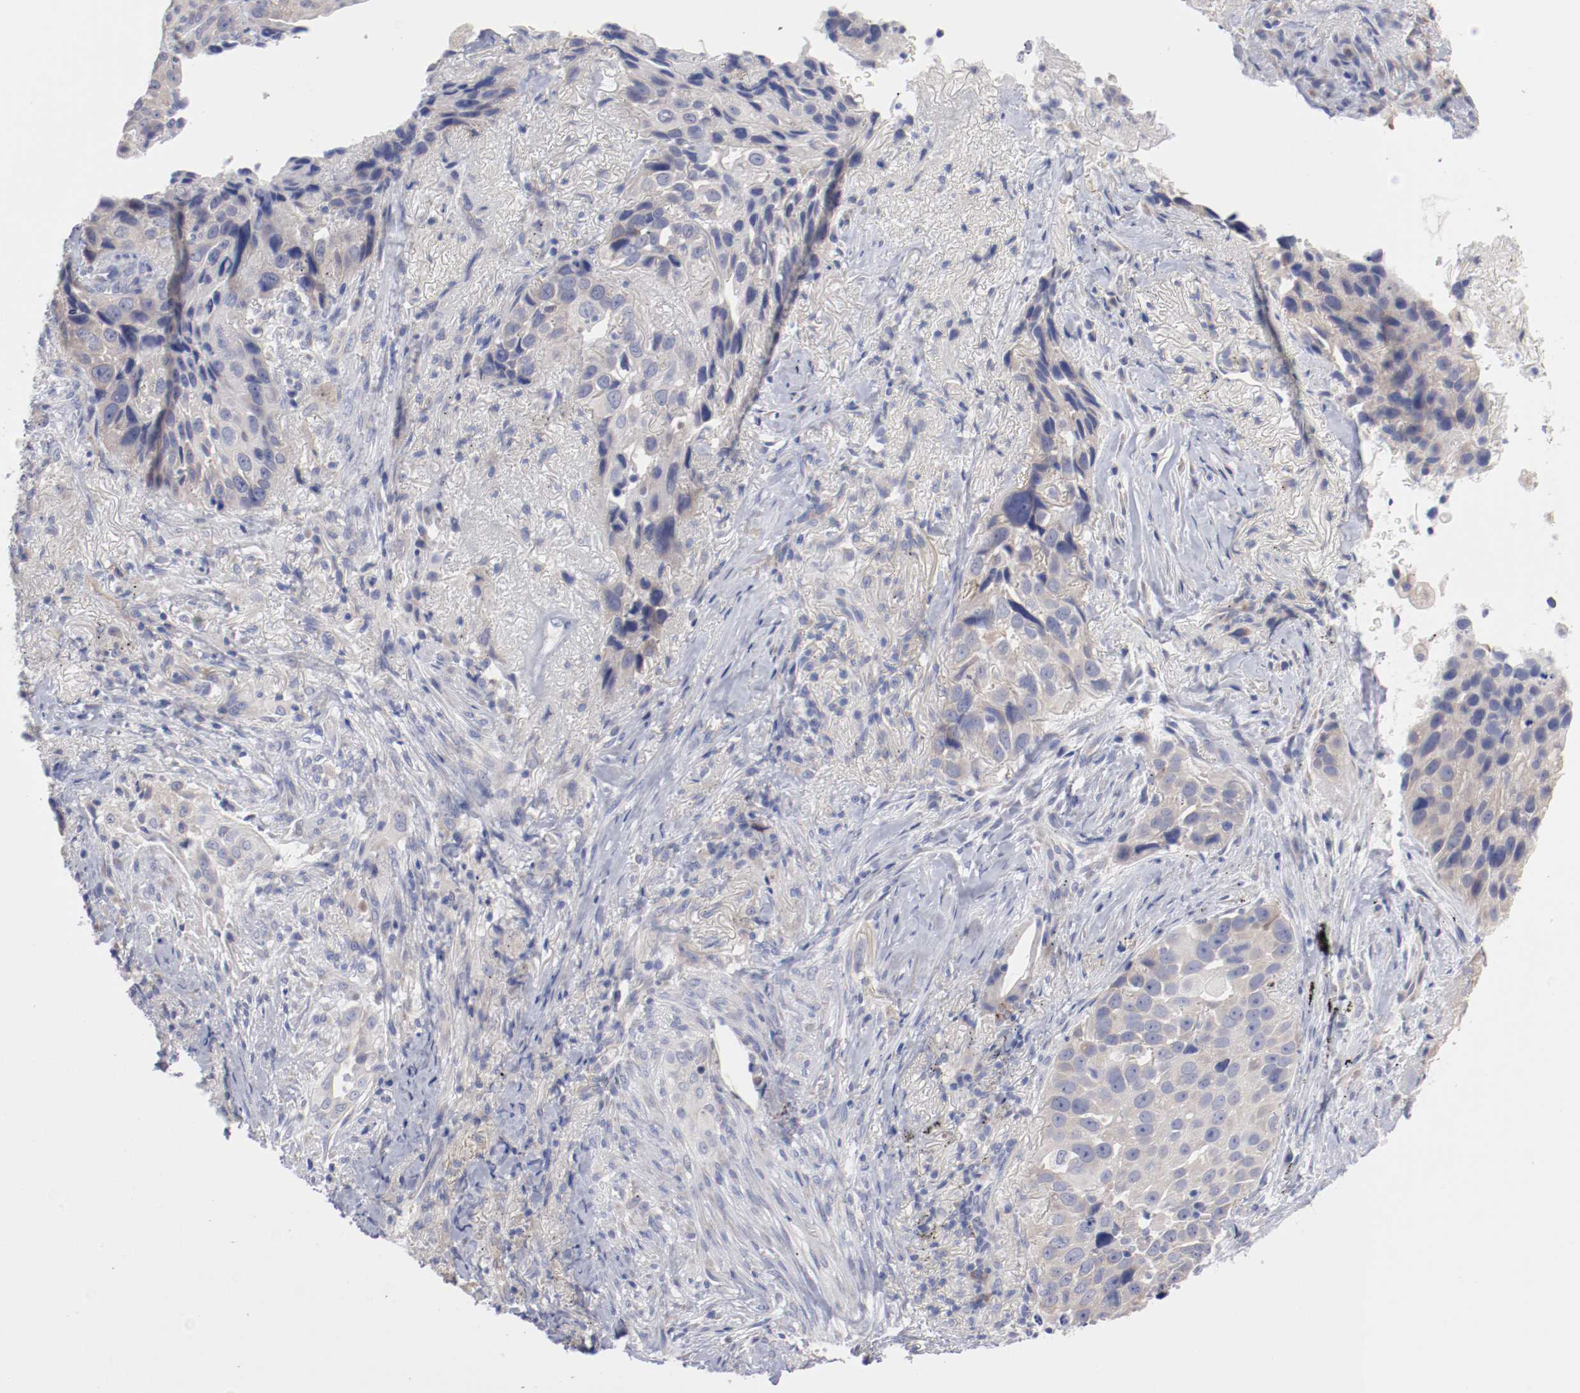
{"staining": {"intensity": "weak", "quantity": ">75%", "location": "cytoplasmic/membranous"}, "tissue": "lung cancer", "cell_type": "Tumor cells", "image_type": "cancer", "snomed": [{"axis": "morphology", "description": "Squamous cell carcinoma, NOS"}, {"axis": "topography", "description": "Lung"}], "caption": "Immunohistochemical staining of human lung cancer (squamous cell carcinoma) demonstrates low levels of weak cytoplasmic/membranous protein positivity in about >75% of tumor cells. The staining was performed using DAB (3,3'-diaminobenzidine), with brown indicating positive protein expression. Nuclei are stained blue with hematoxylin.", "gene": "CPE", "patient": {"sex": "male", "age": 54}}